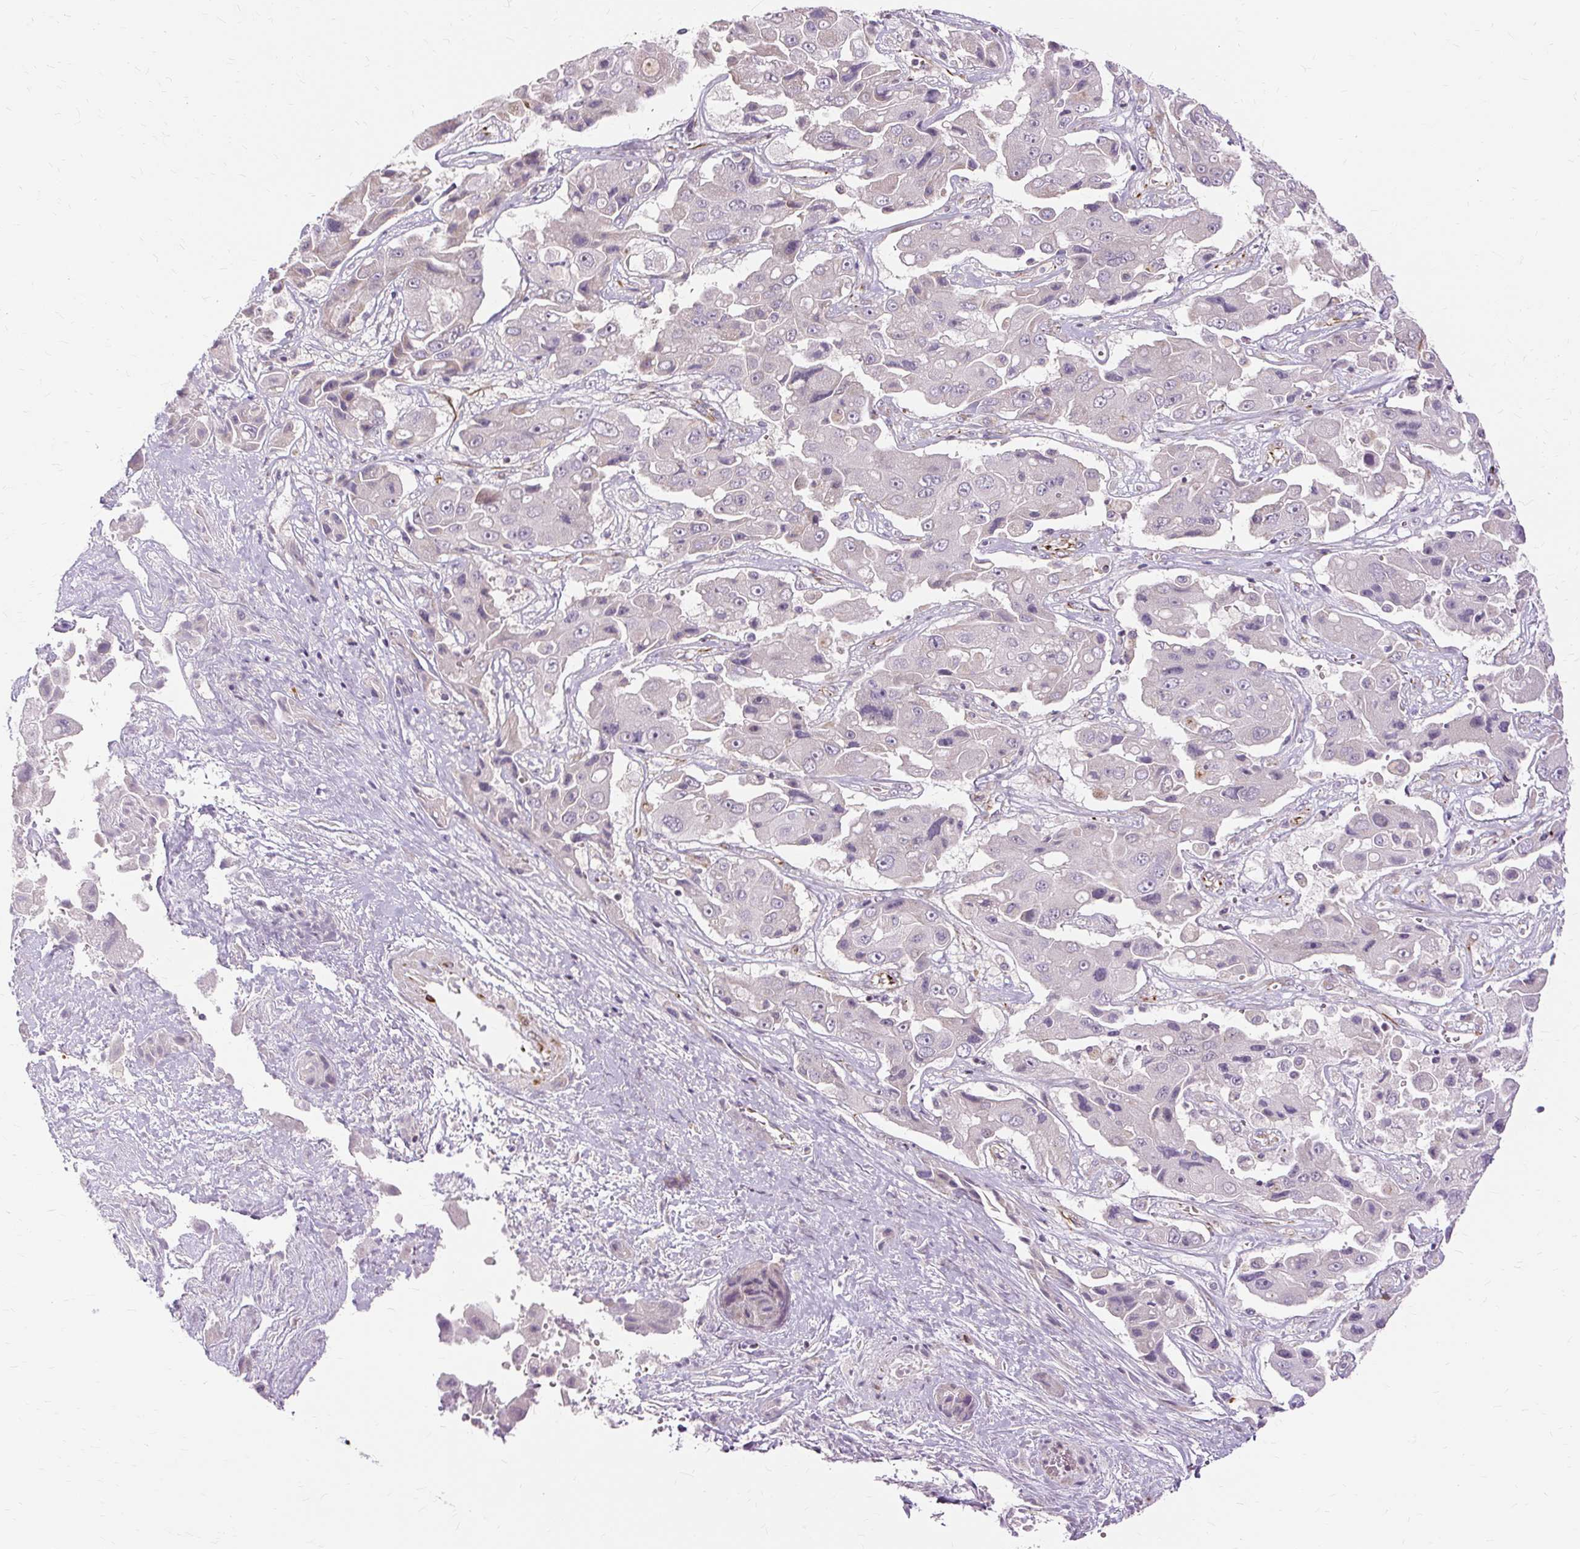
{"staining": {"intensity": "weak", "quantity": "<25%", "location": "nuclear"}, "tissue": "liver cancer", "cell_type": "Tumor cells", "image_type": "cancer", "snomed": [{"axis": "morphology", "description": "Cholangiocarcinoma"}, {"axis": "topography", "description": "Liver"}], "caption": "This is a image of IHC staining of liver cancer (cholangiocarcinoma), which shows no expression in tumor cells.", "gene": "MMACHC", "patient": {"sex": "male", "age": 67}}